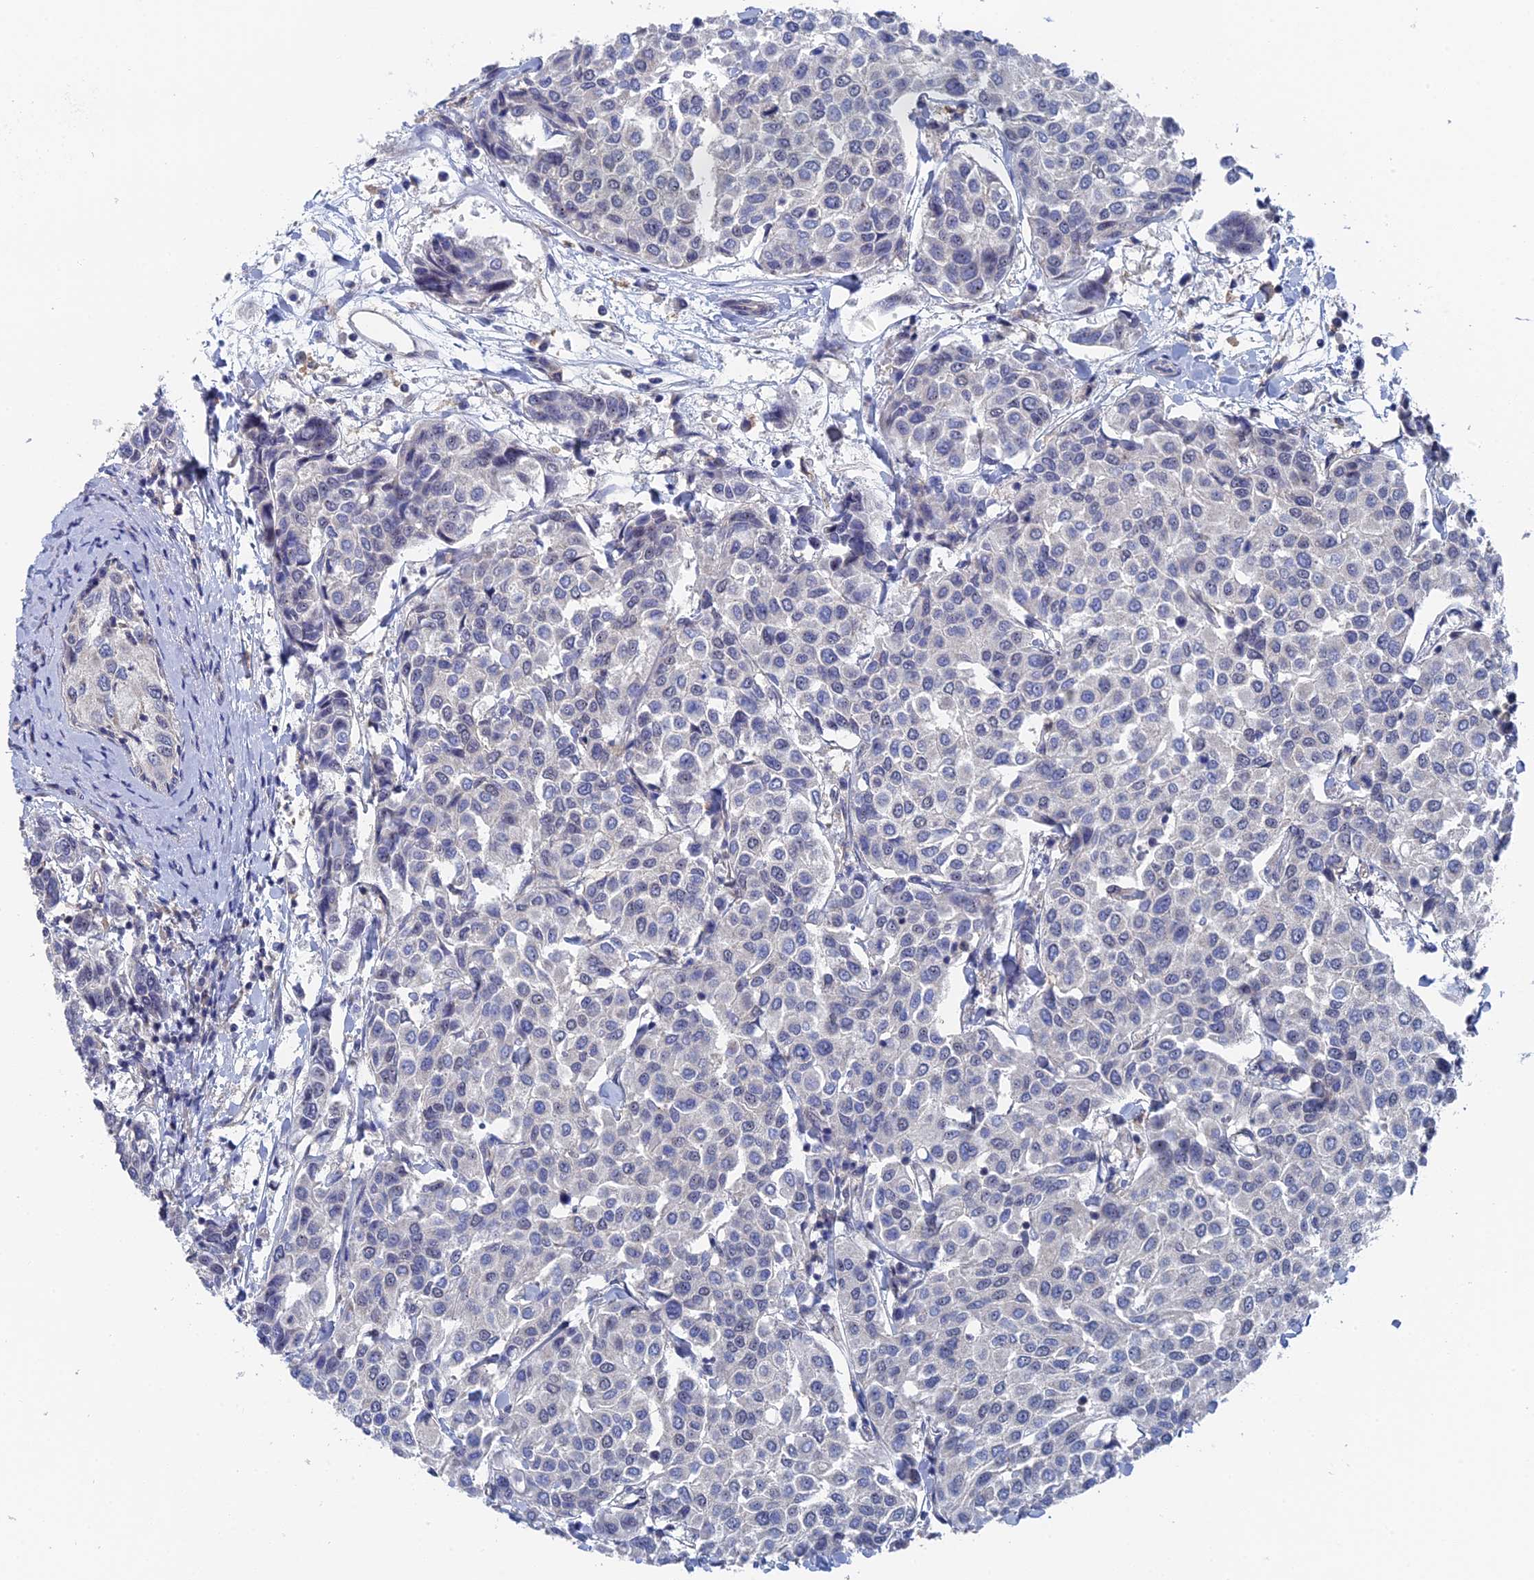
{"staining": {"intensity": "negative", "quantity": "none", "location": "none"}, "tissue": "breast cancer", "cell_type": "Tumor cells", "image_type": "cancer", "snomed": [{"axis": "morphology", "description": "Duct carcinoma"}, {"axis": "topography", "description": "Breast"}], "caption": "There is no significant positivity in tumor cells of breast cancer (invasive ductal carcinoma). The staining was performed using DAB (3,3'-diaminobenzidine) to visualize the protein expression in brown, while the nuclei were stained in blue with hematoxylin (Magnification: 20x).", "gene": "TSSC4", "patient": {"sex": "female", "age": 55}}